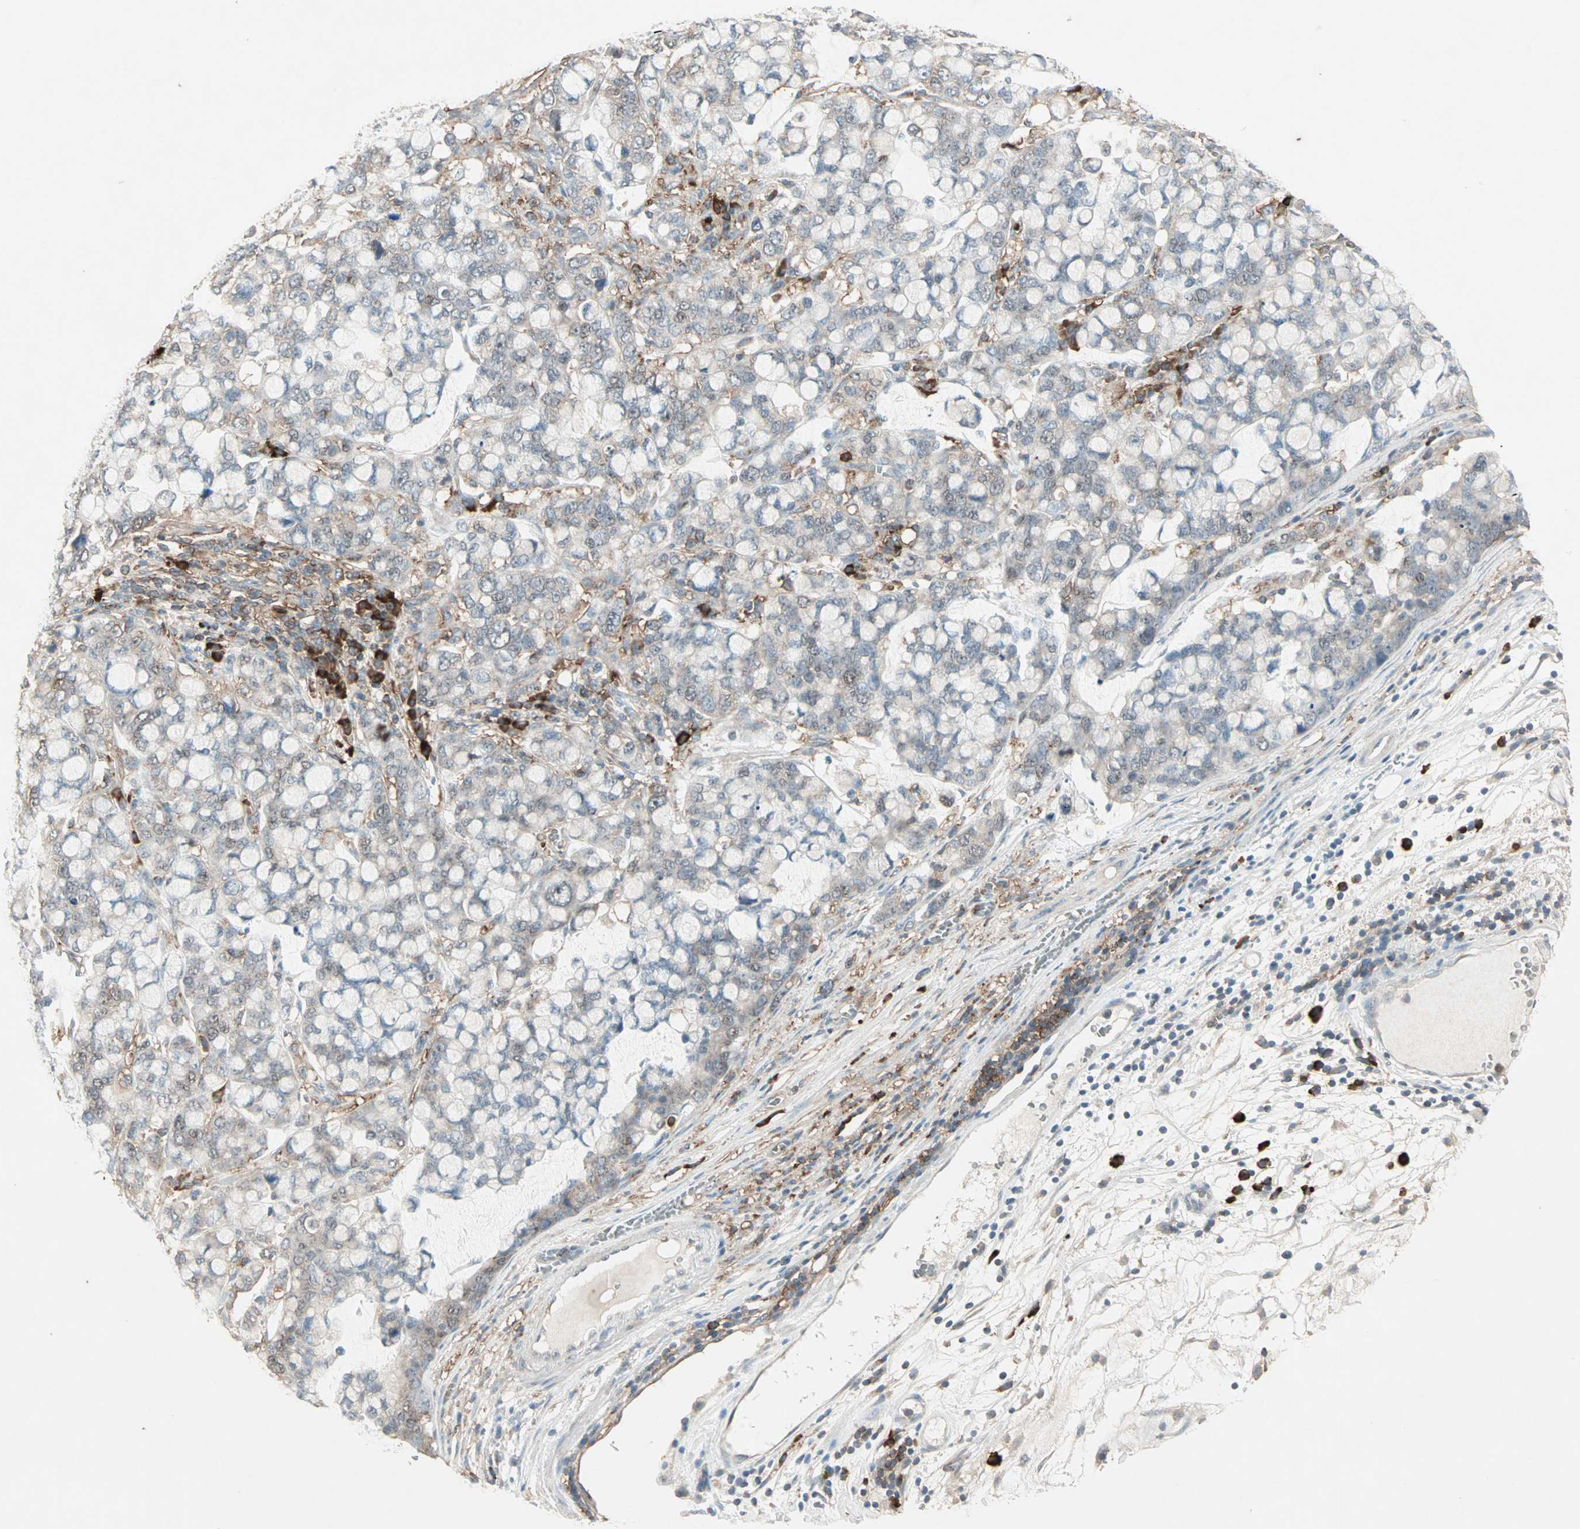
{"staining": {"intensity": "negative", "quantity": "none", "location": "none"}, "tissue": "stomach cancer", "cell_type": "Tumor cells", "image_type": "cancer", "snomed": [{"axis": "morphology", "description": "Adenocarcinoma, NOS"}, {"axis": "topography", "description": "Stomach, lower"}], "caption": "Tumor cells show no significant positivity in stomach adenocarcinoma. (Stains: DAB immunohistochemistry (IHC) with hematoxylin counter stain, Microscopy: brightfield microscopy at high magnification).", "gene": "MMP3", "patient": {"sex": "male", "age": 84}}